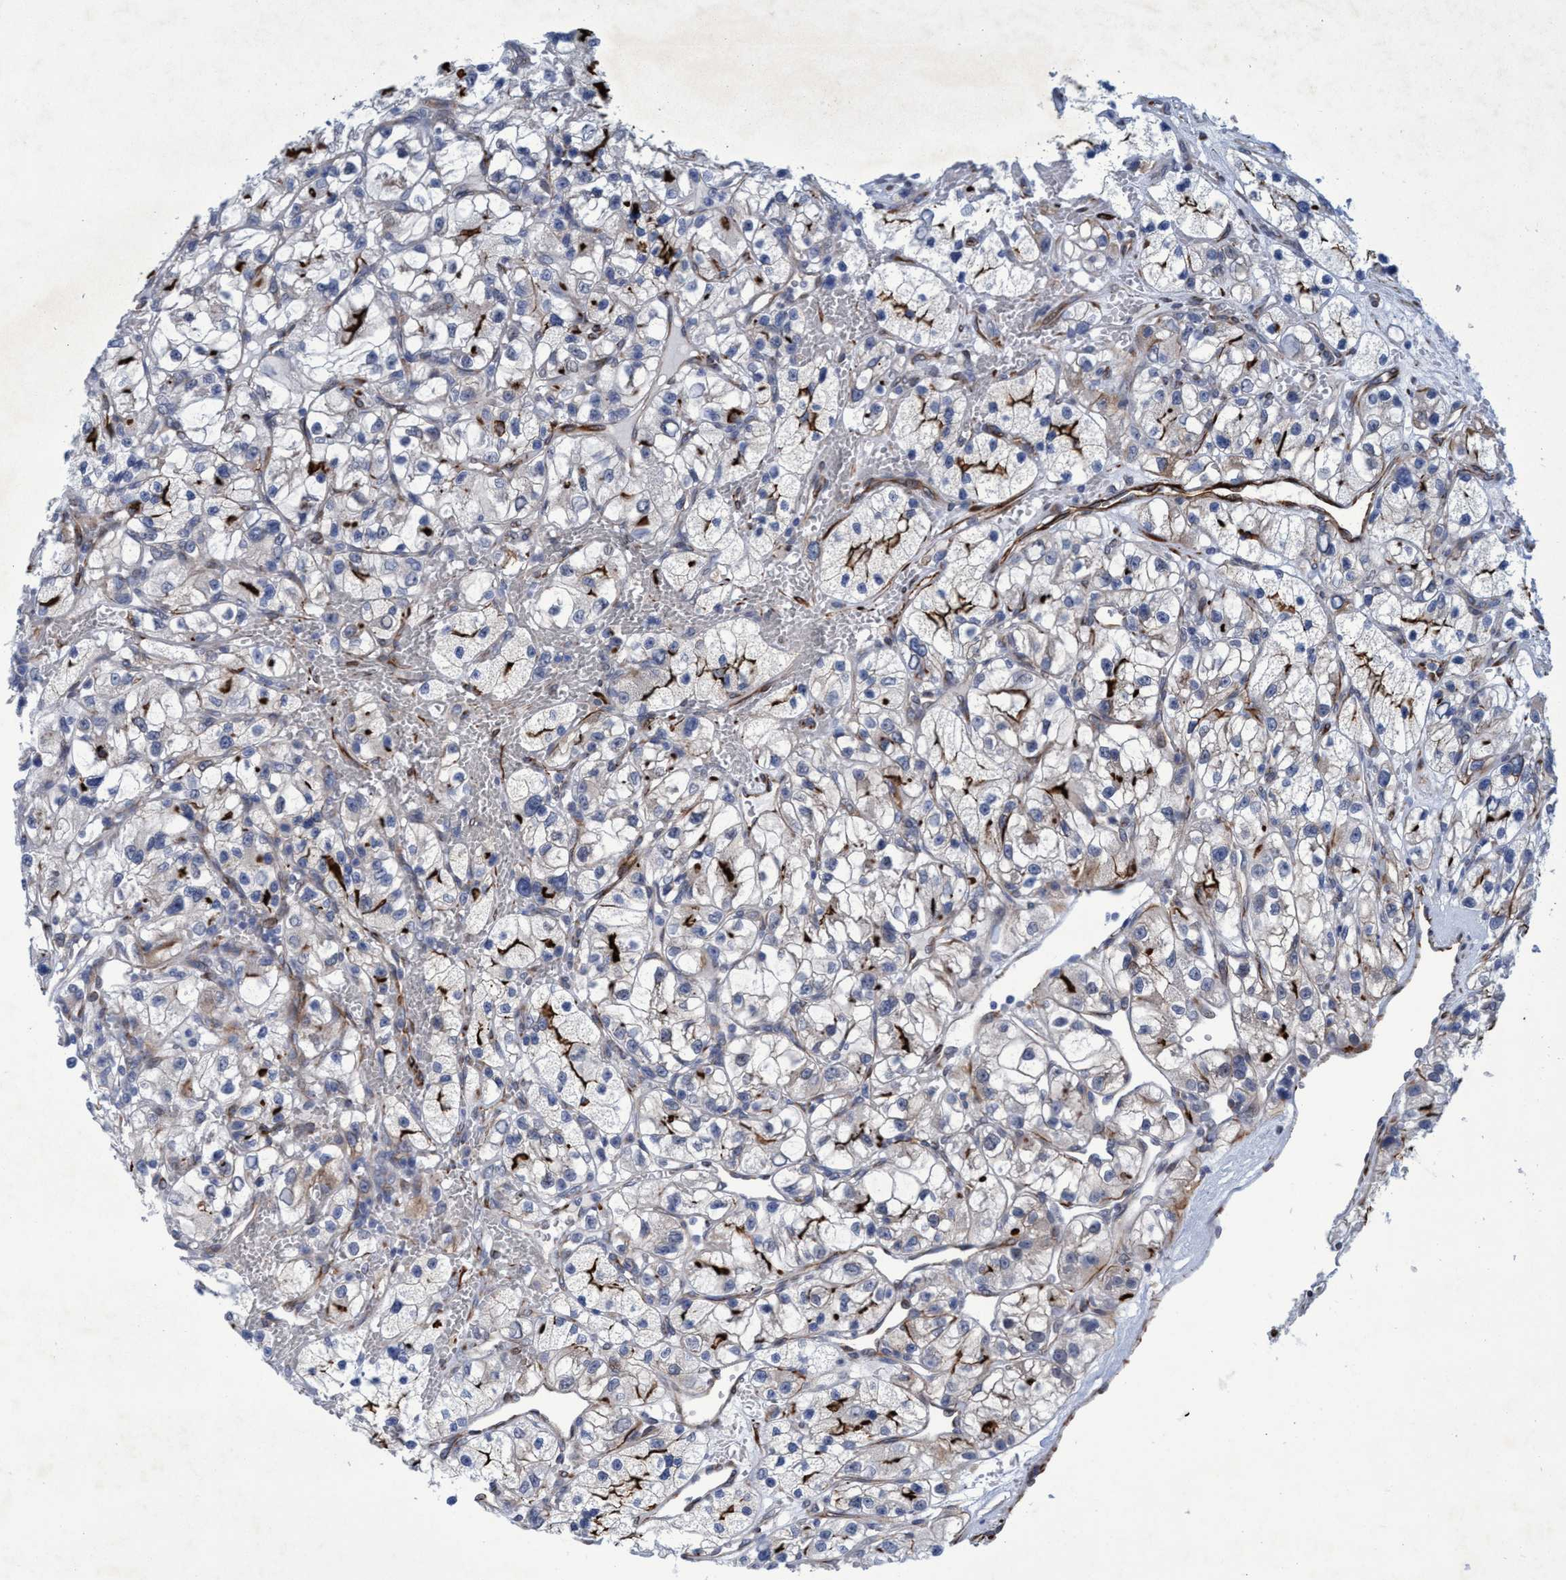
{"staining": {"intensity": "moderate", "quantity": "<25%", "location": "cytoplasmic/membranous"}, "tissue": "renal cancer", "cell_type": "Tumor cells", "image_type": "cancer", "snomed": [{"axis": "morphology", "description": "Adenocarcinoma, NOS"}, {"axis": "topography", "description": "Kidney"}], "caption": "Brown immunohistochemical staining in renal adenocarcinoma displays moderate cytoplasmic/membranous staining in approximately <25% of tumor cells.", "gene": "SLC43A2", "patient": {"sex": "female", "age": 57}}